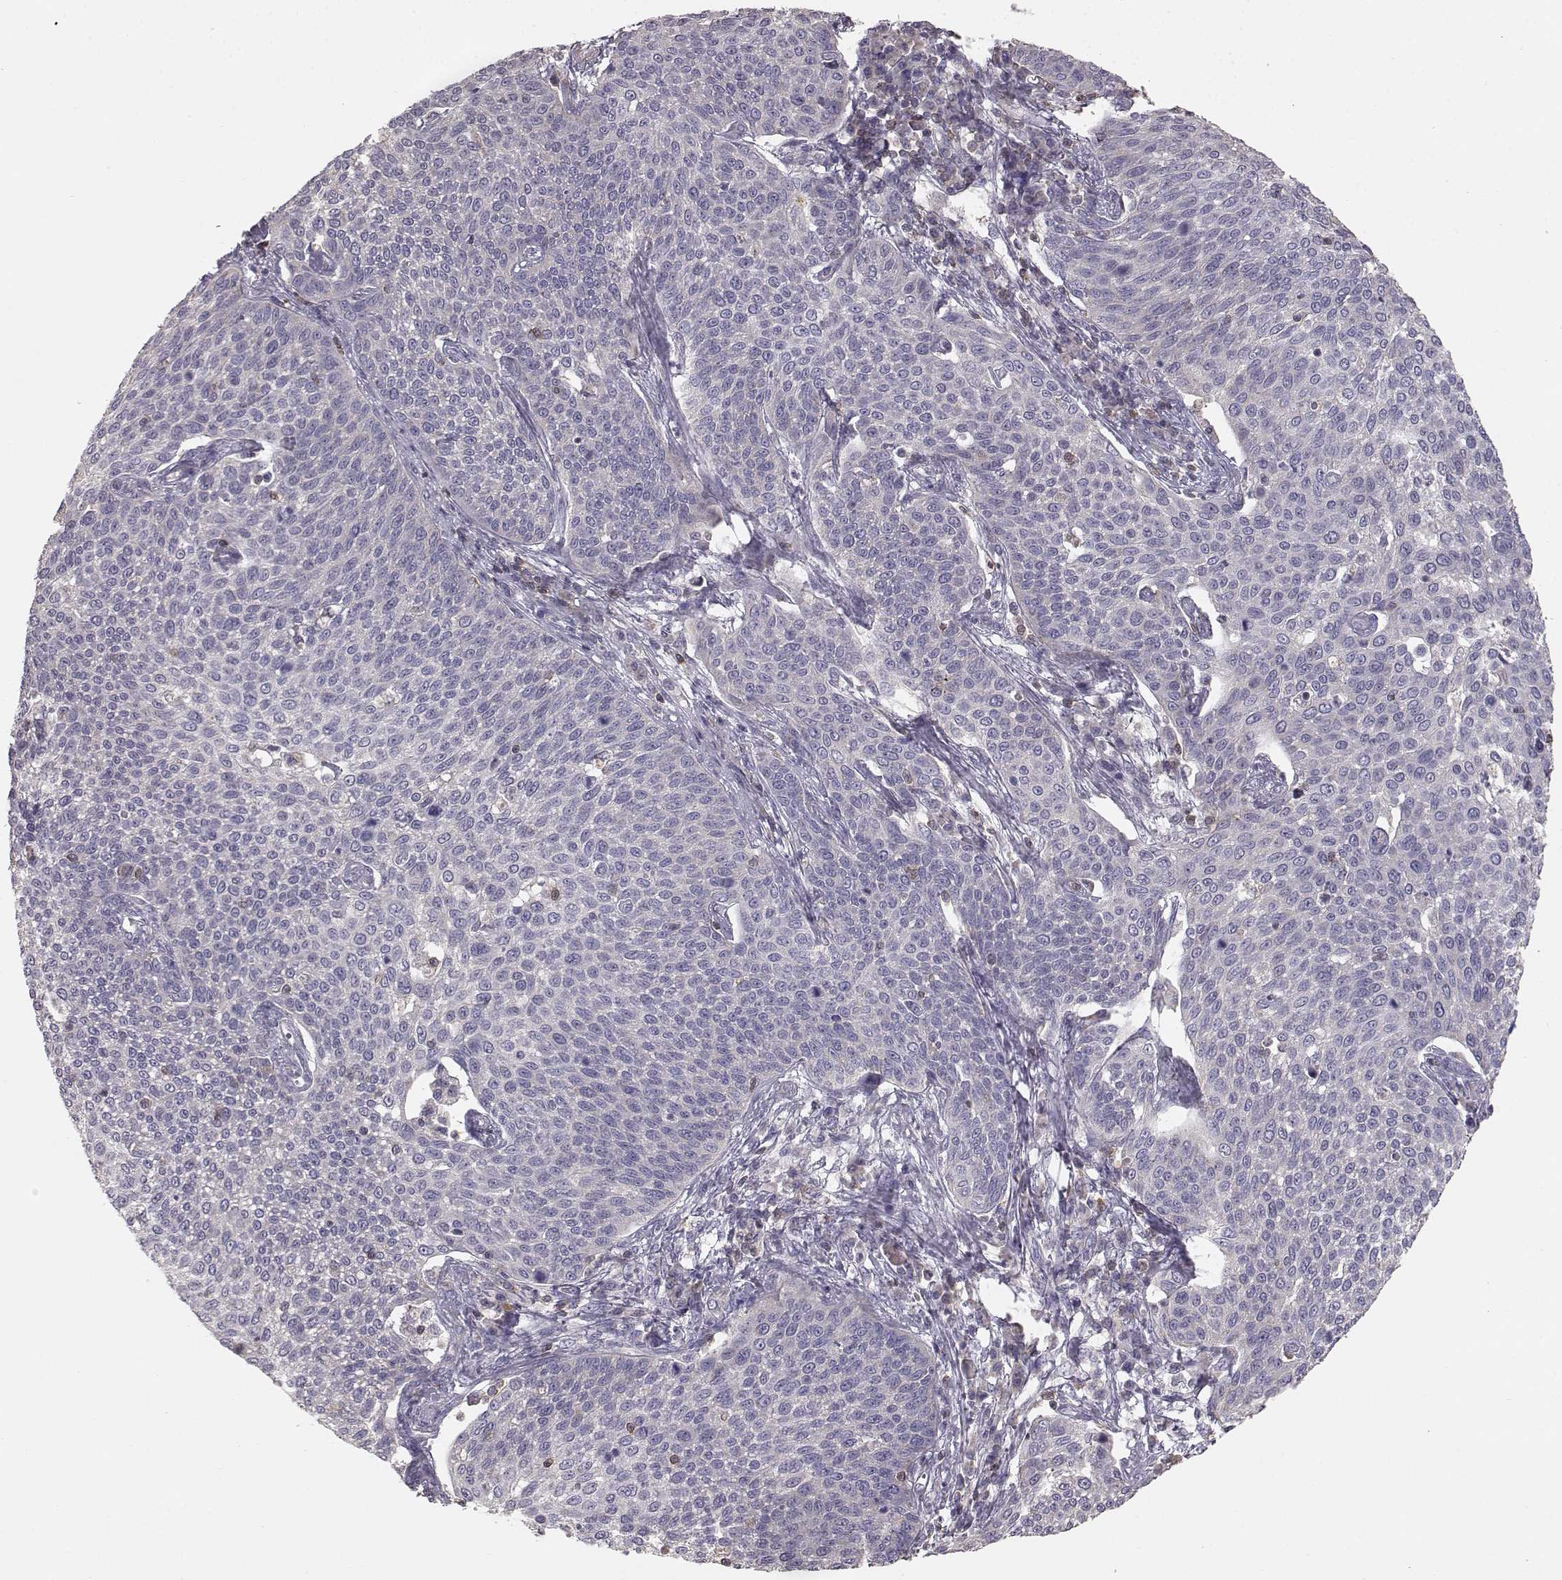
{"staining": {"intensity": "negative", "quantity": "none", "location": "none"}, "tissue": "cervical cancer", "cell_type": "Tumor cells", "image_type": "cancer", "snomed": [{"axis": "morphology", "description": "Squamous cell carcinoma, NOS"}, {"axis": "topography", "description": "Cervix"}], "caption": "Tumor cells are negative for protein expression in human cervical cancer. (Brightfield microscopy of DAB immunohistochemistry at high magnification).", "gene": "GRAP2", "patient": {"sex": "female", "age": 34}}